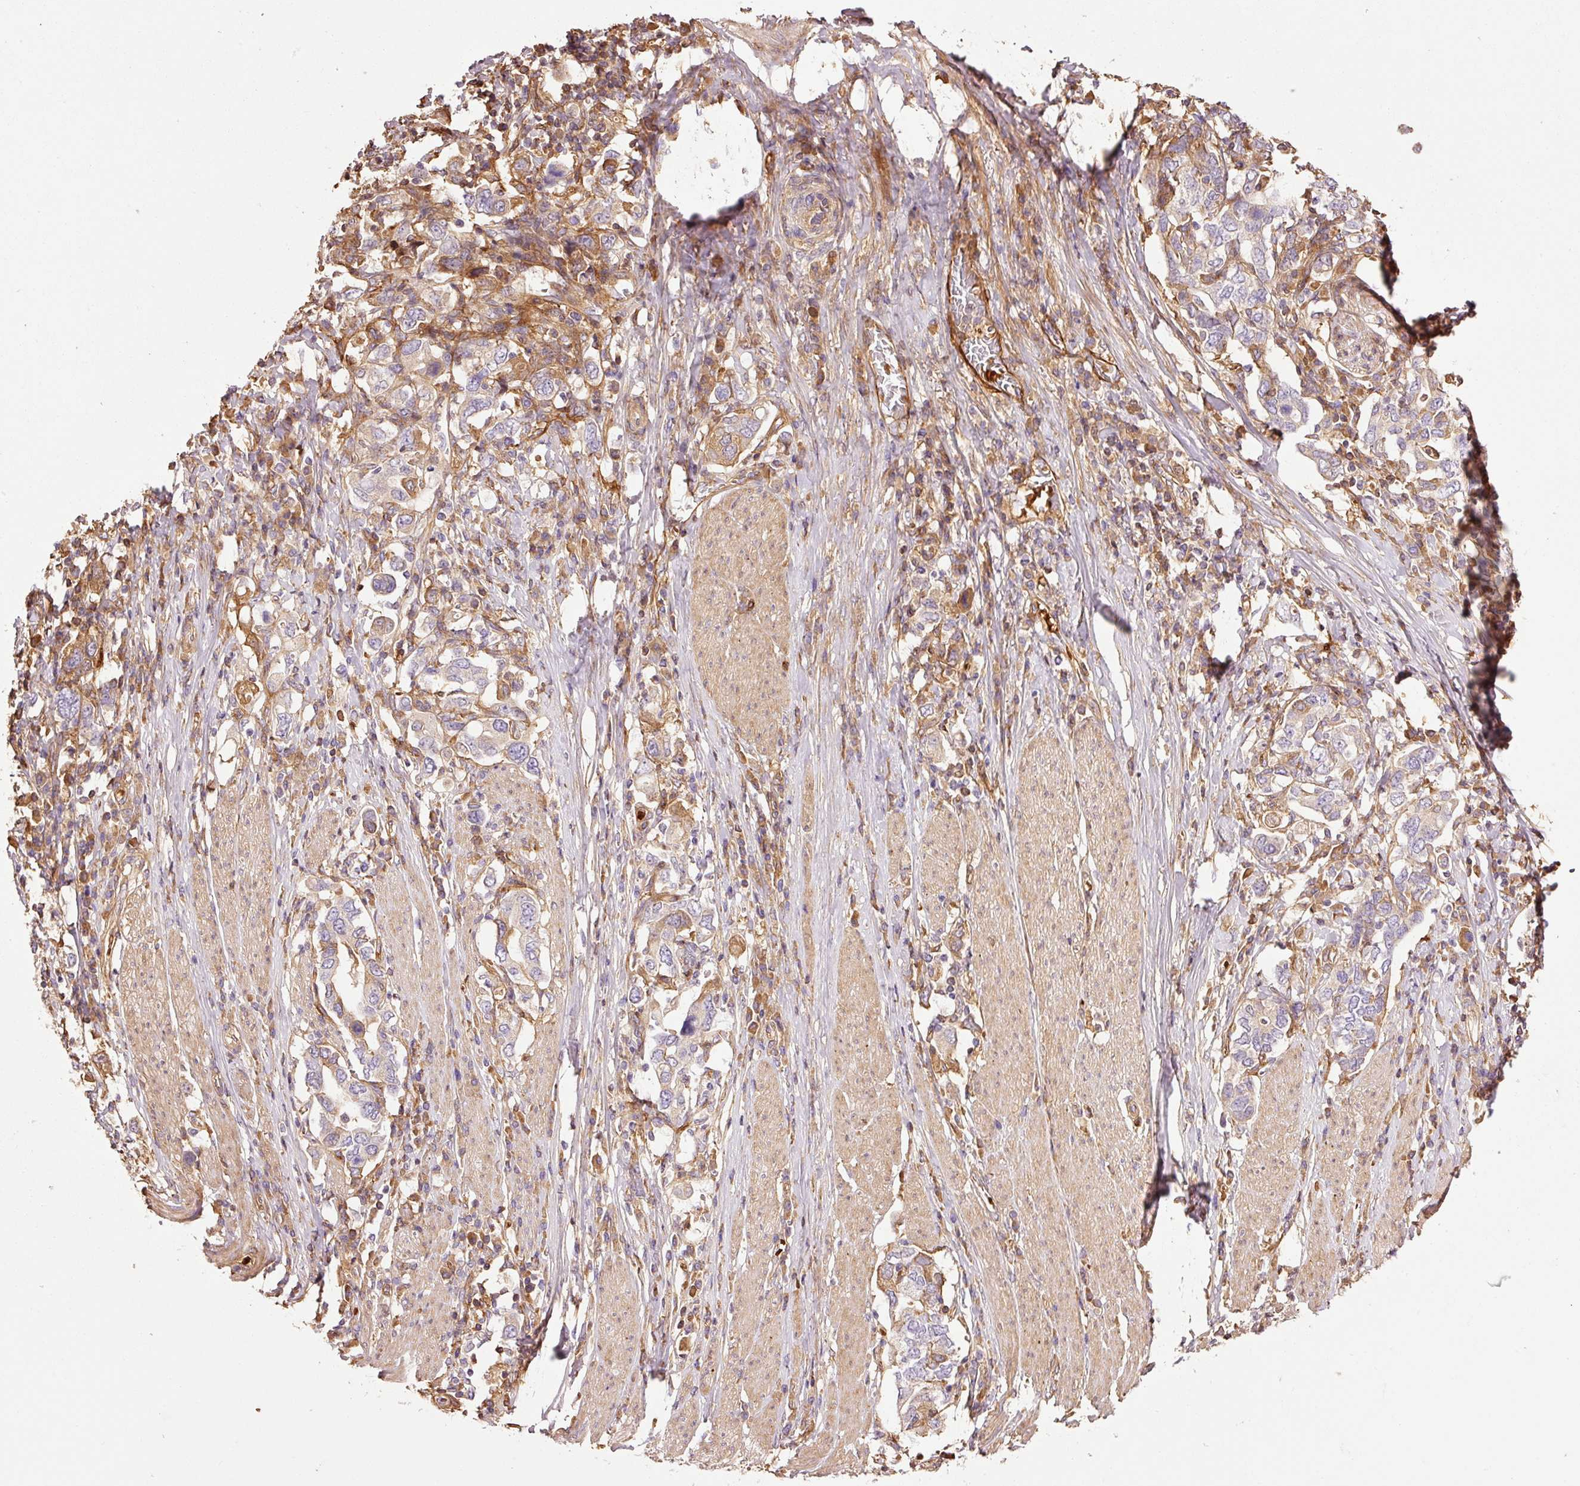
{"staining": {"intensity": "weak", "quantity": "<25%", "location": "cytoplasmic/membranous"}, "tissue": "stomach cancer", "cell_type": "Tumor cells", "image_type": "cancer", "snomed": [{"axis": "morphology", "description": "Adenocarcinoma, NOS"}, {"axis": "topography", "description": "Stomach, upper"}, {"axis": "topography", "description": "Stomach"}], "caption": "Immunohistochemical staining of adenocarcinoma (stomach) exhibits no significant staining in tumor cells.", "gene": "NID2", "patient": {"sex": "male", "age": 62}}